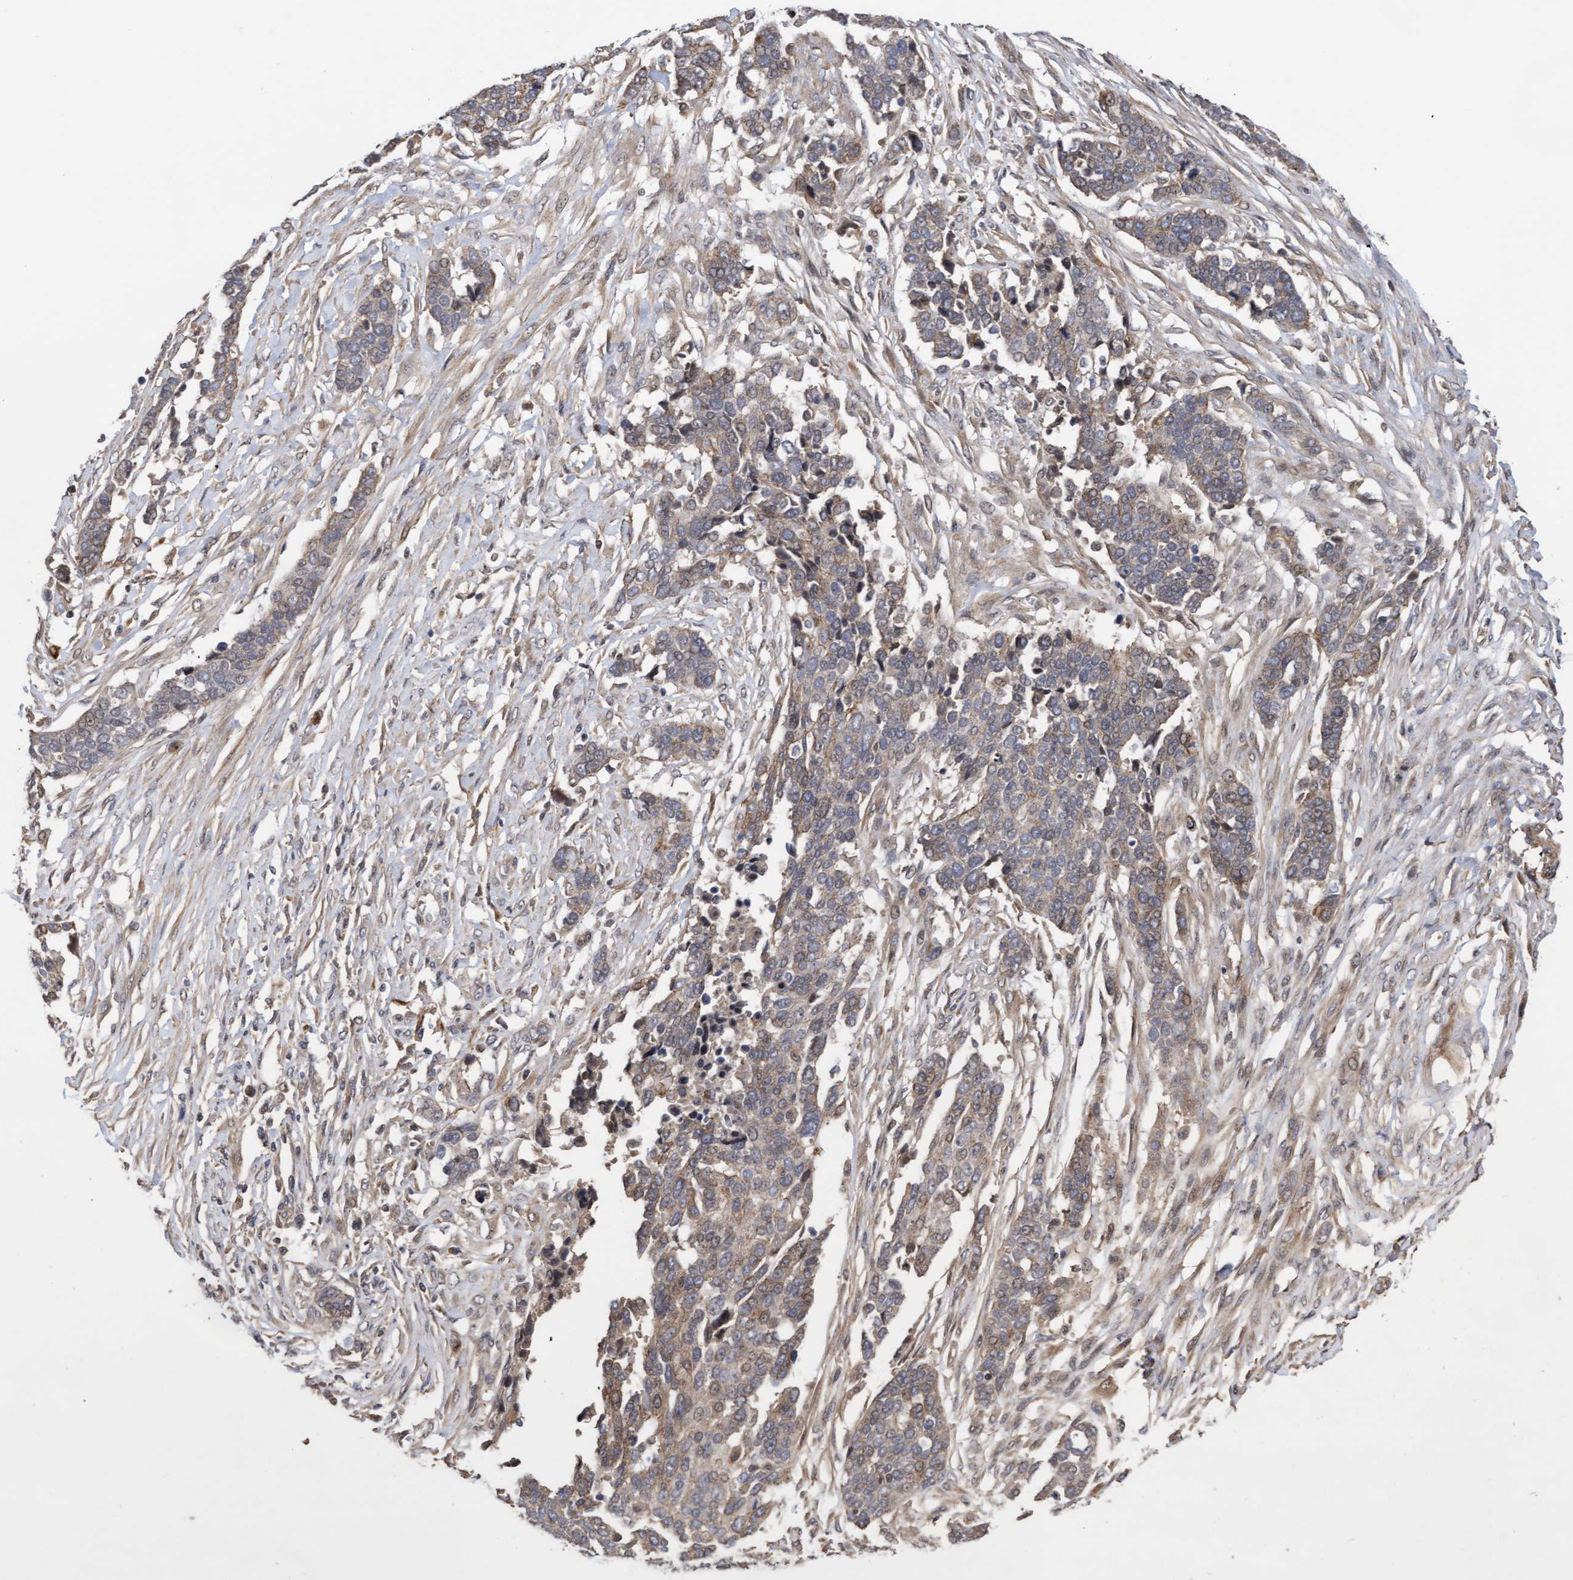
{"staining": {"intensity": "weak", "quantity": "<25%", "location": "cytoplasmic/membranous"}, "tissue": "ovarian cancer", "cell_type": "Tumor cells", "image_type": "cancer", "snomed": [{"axis": "morphology", "description": "Cystadenocarcinoma, serous, NOS"}, {"axis": "topography", "description": "Ovary"}], "caption": "Immunohistochemistry histopathology image of human serous cystadenocarcinoma (ovarian) stained for a protein (brown), which displays no expression in tumor cells. (DAB (3,3'-diaminobenzidine) IHC, high magnification).", "gene": "COBL", "patient": {"sex": "female", "age": 44}}